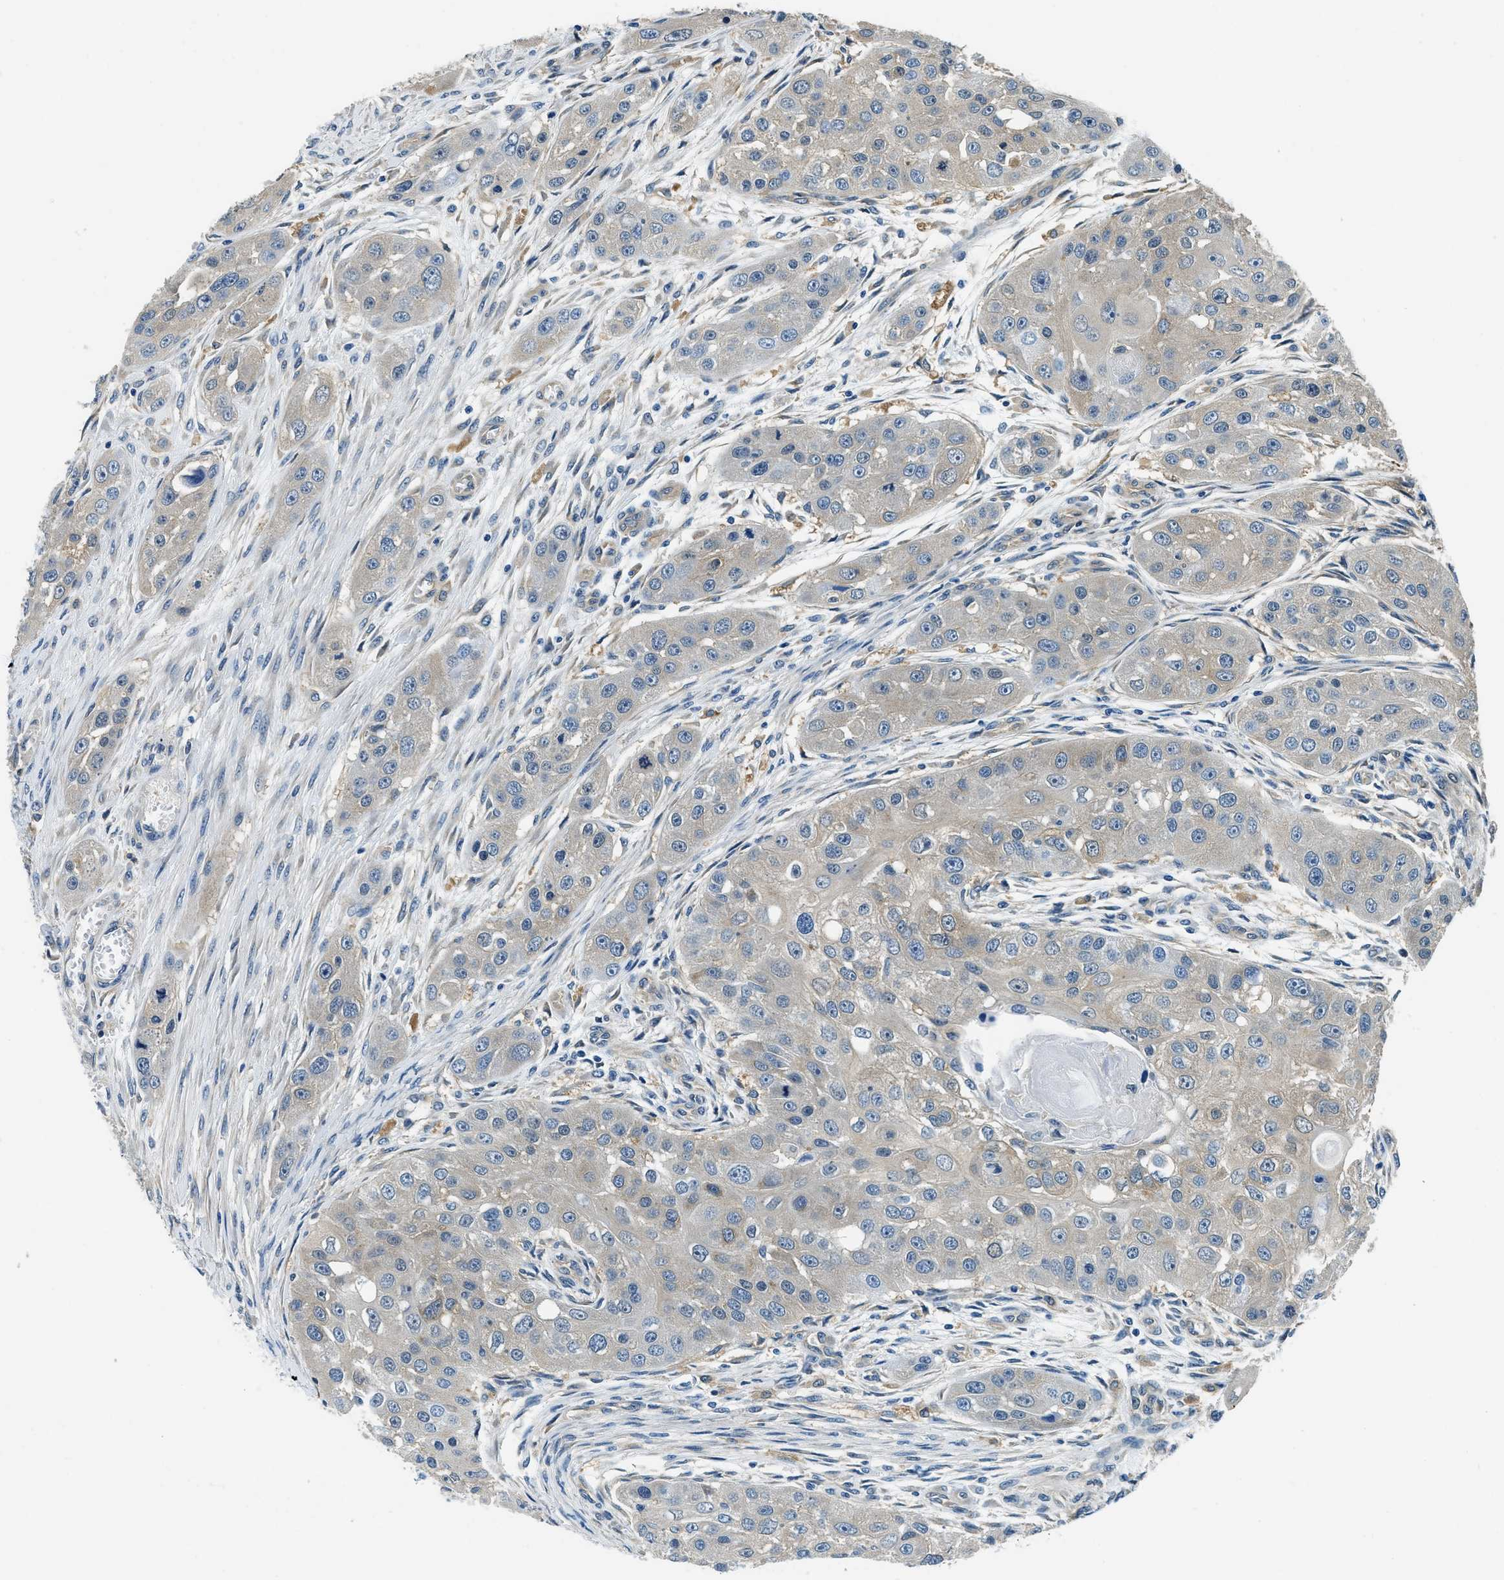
{"staining": {"intensity": "weak", "quantity": "25%-75%", "location": "cytoplasmic/membranous"}, "tissue": "head and neck cancer", "cell_type": "Tumor cells", "image_type": "cancer", "snomed": [{"axis": "morphology", "description": "Normal tissue, NOS"}, {"axis": "morphology", "description": "Squamous cell carcinoma, NOS"}, {"axis": "topography", "description": "Skeletal muscle"}, {"axis": "topography", "description": "Head-Neck"}], "caption": "A photomicrograph of human head and neck squamous cell carcinoma stained for a protein demonstrates weak cytoplasmic/membranous brown staining in tumor cells.", "gene": "TWF1", "patient": {"sex": "male", "age": 51}}